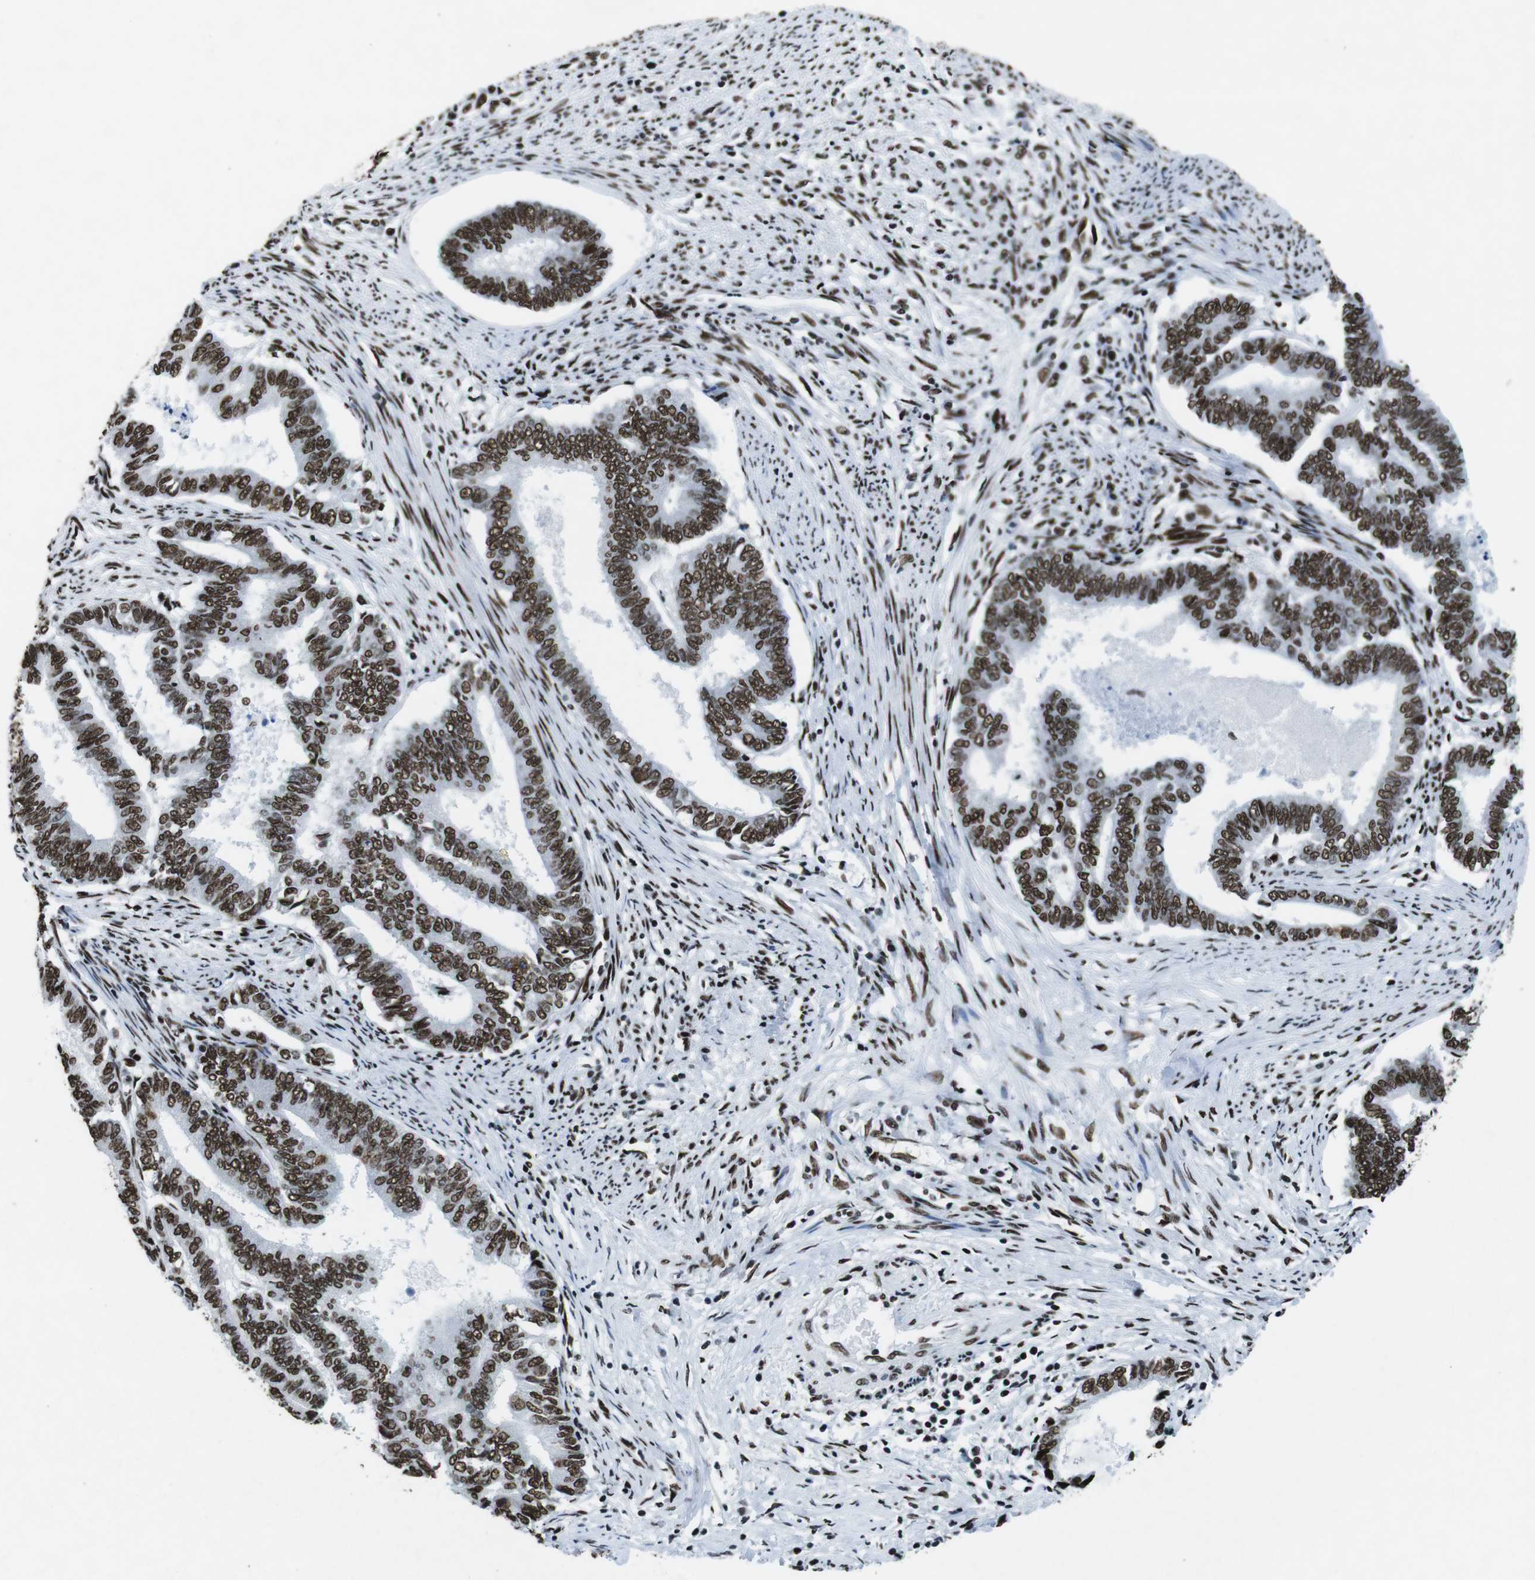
{"staining": {"intensity": "strong", "quantity": ">75%", "location": "nuclear"}, "tissue": "endometrial cancer", "cell_type": "Tumor cells", "image_type": "cancer", "snomed": [{"axis": "morphology", "description": "Adenocarcinoma, NOS"}, {"axis": "topography", "description": "Endometrium"}], "caption": "This micrograph displays endometrial cancer (adenocarcinoma) stained with immunohistochemistry (IHC) to label a protein in brown. The nuclear of tumor cells show strong positivity for the protein. Nuclei are counter-stained blue.", "gene": "CITED2", "patient": {"sex": "female", "age": 86}}